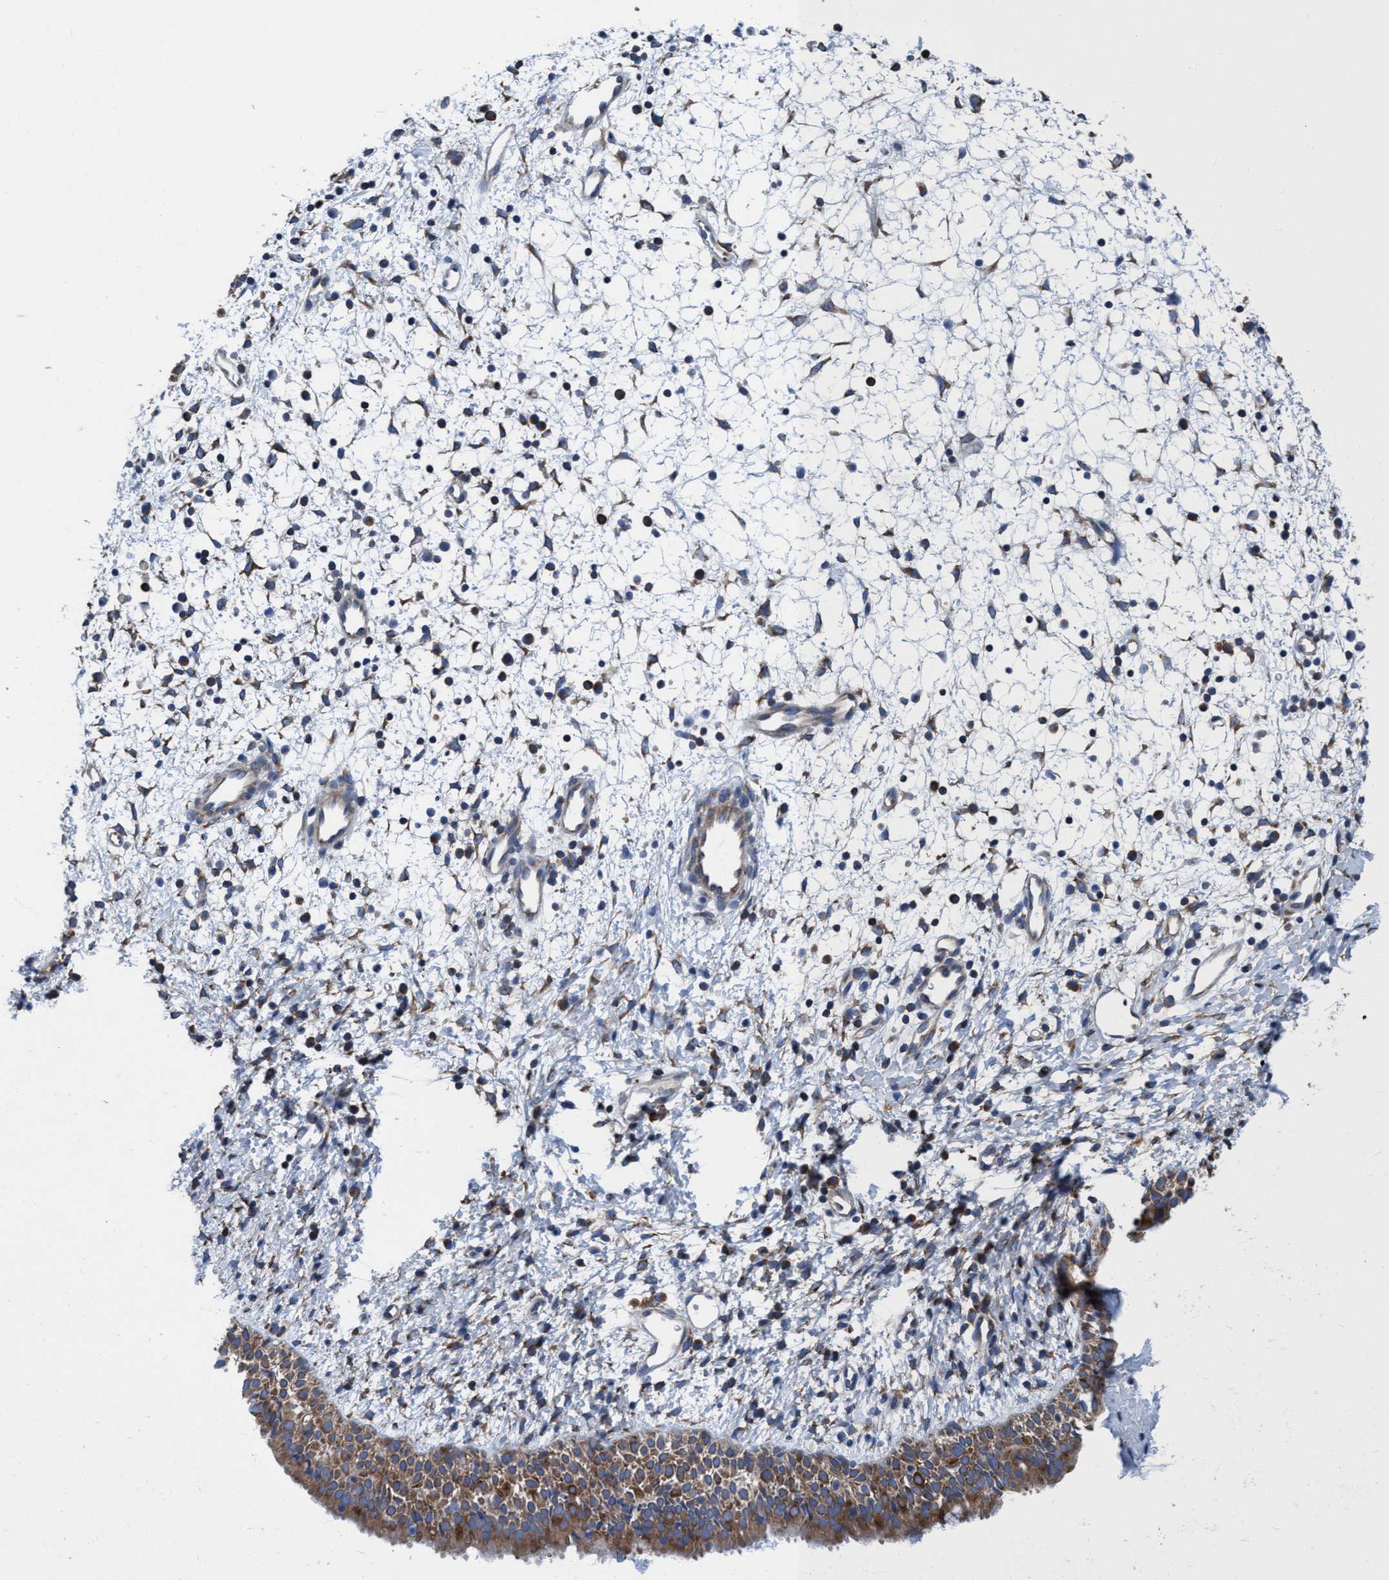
{"staining": {"intensity": "moderate", "quantity": ">75%", "location": "cytoplasmic/membranous"}, "tissue": "nasopharynx", "cell_type": "Respiratory epithelial cells", "image_type": "normal", "snomed": [{"axis": "morphology", "description": "Normal tissue, NOS"}, {"axis": "topography", "description": "Nasopharynx"}], "caption": "Respiratory epithelial cells display medium levels of moderate cytoplasmic/membranous expression in about >75% of cells in normal nasopharynx.", "gene": "NMT1", "patient": {"sex": "male", "age": 22}}